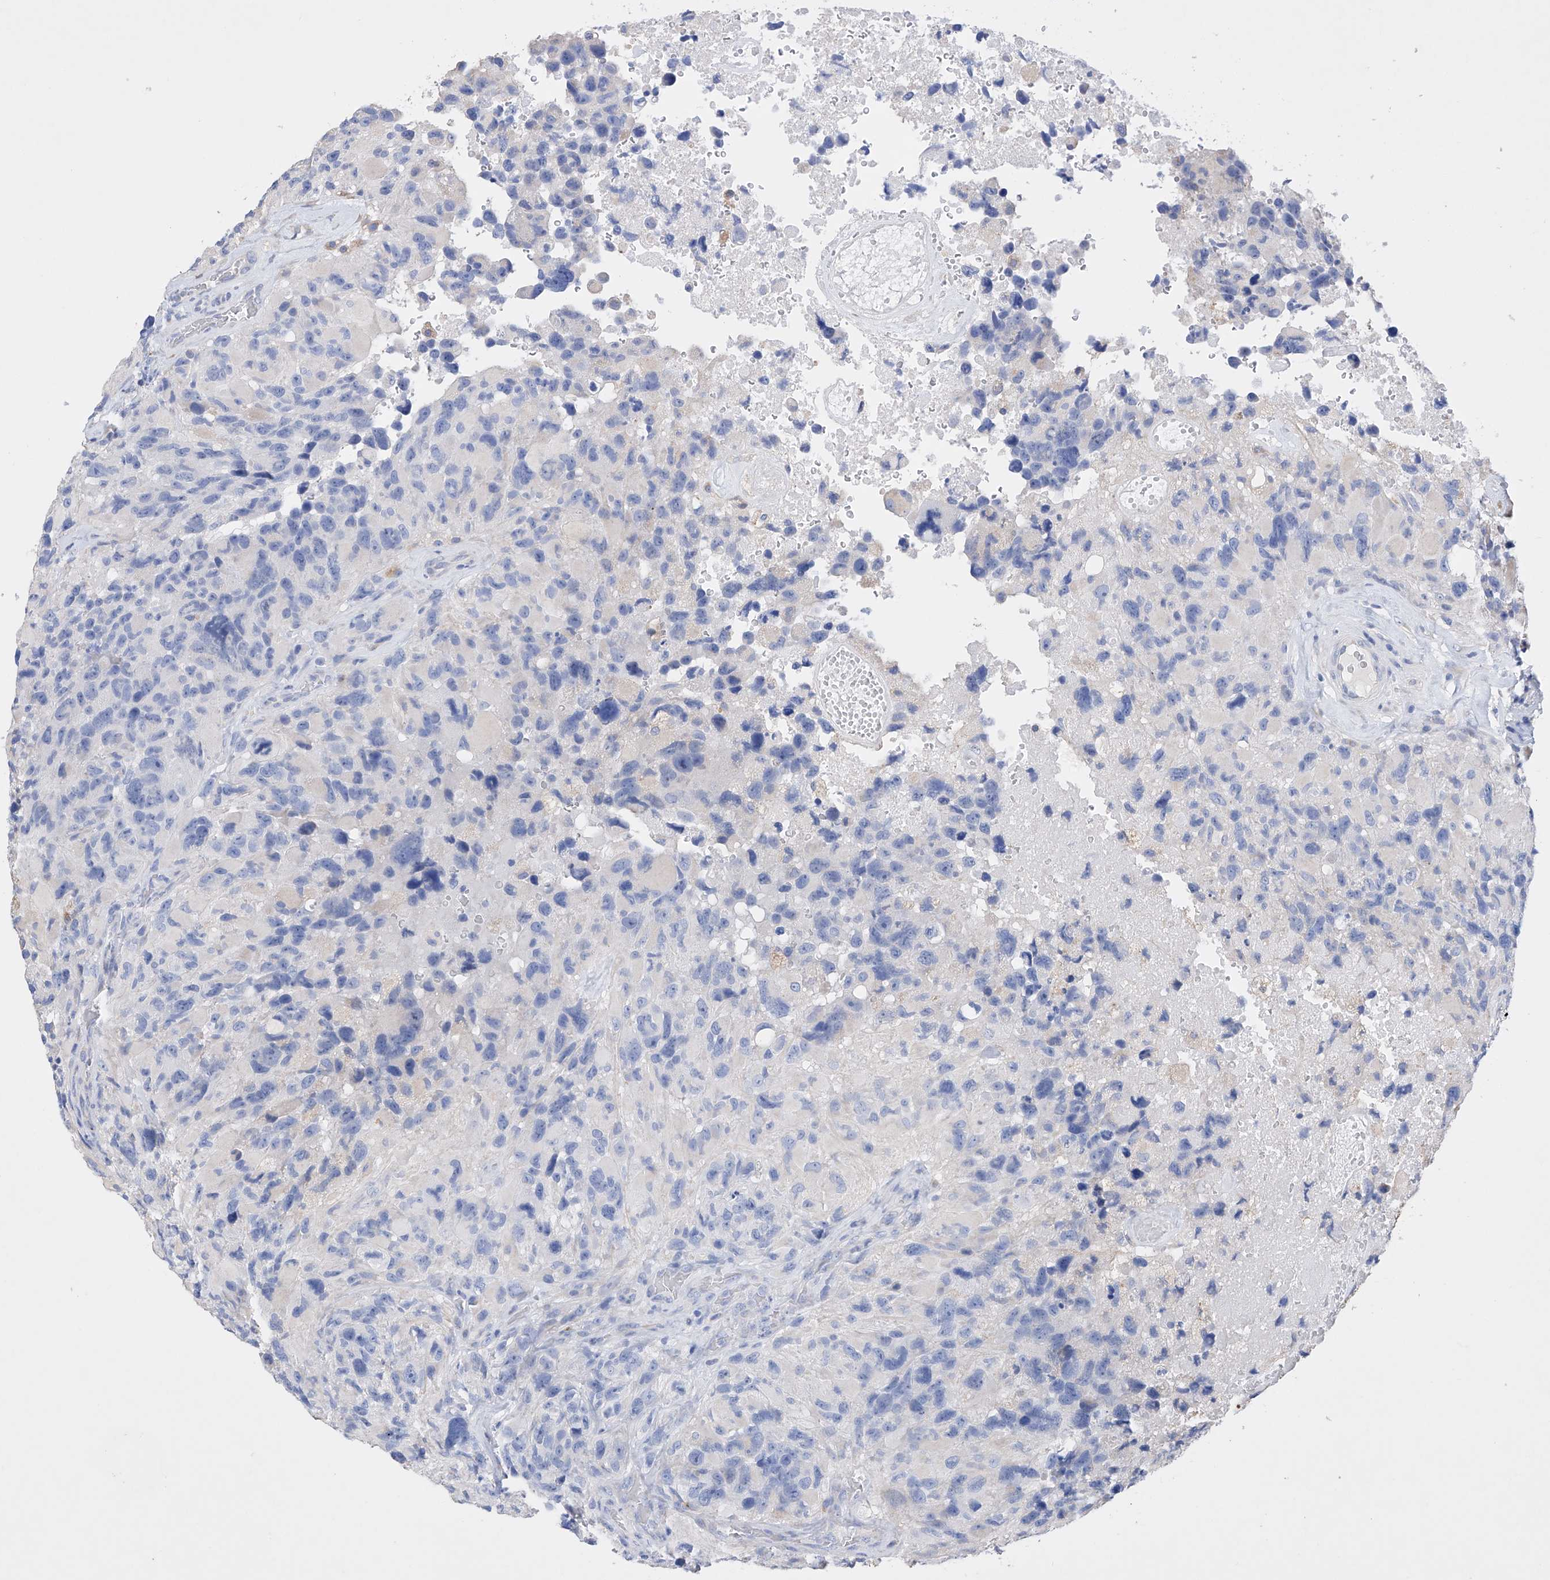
{"staining": {"intensity": "negative", "quantity": "none", "location": "none"}, "tissue": "glioma", "cell_type": "Tumor cells", "image_type": "cancer", "snomed": [{"axis": "morphology", "description": "Glioma, malignant, High grade"}, {"axis": "topography", "description": "Brain"}], "caption": "Malignant high-grade glioma stained for a protein using immunohistochemistry (IHC) shows no staining tumor cells.", "gene": "AFG1L", "patient": {"sex": "male", "age": 69}}